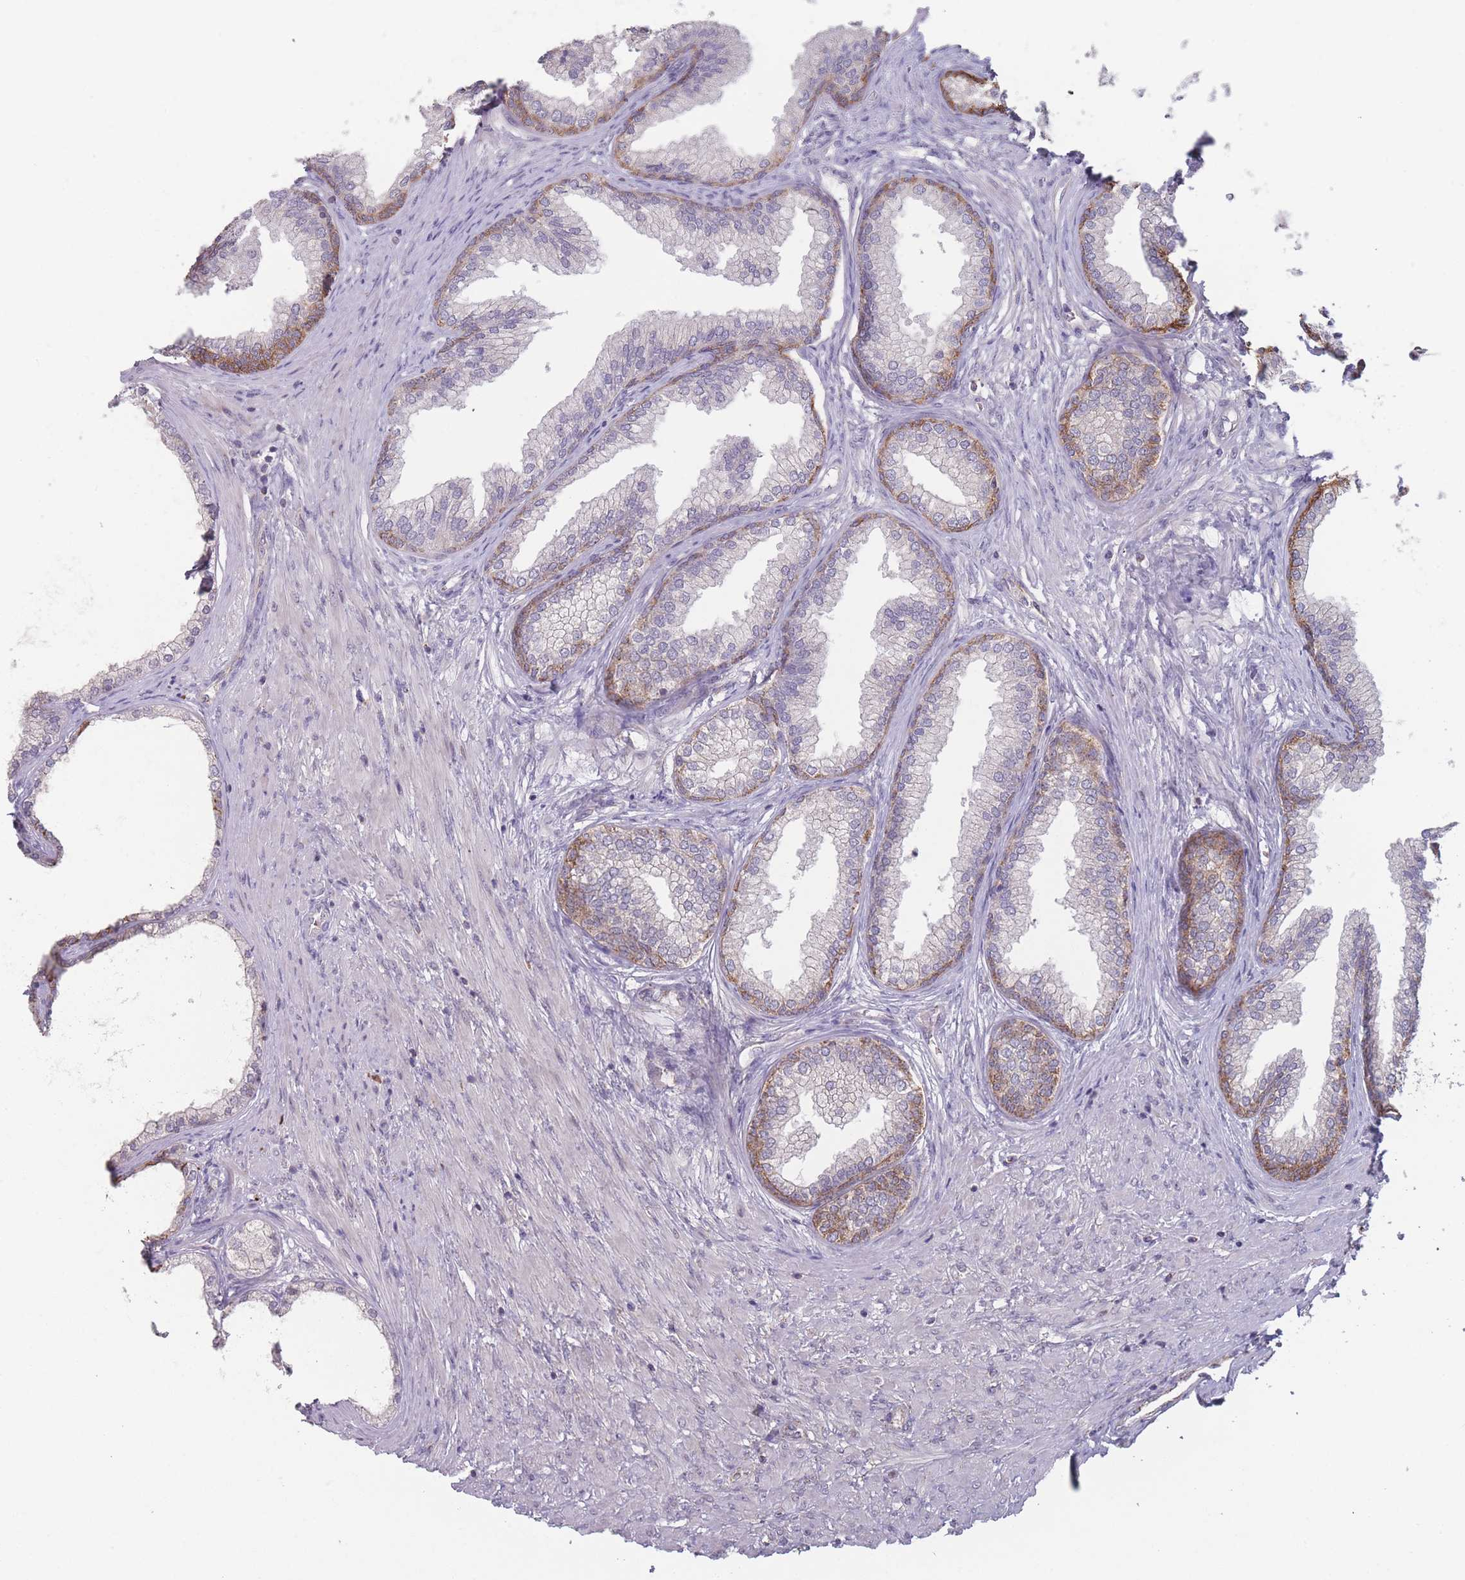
{"staining": {"intensity": "moderate", "quantity": "<25%", "location": "cytoplasmic/membranous"}, "tissue": "prostate", "cell_type": "Glandular cells", "image_type": "normal", "snomed": [{"axis": "morphology", "description": "Normal tissue, NOS"}, {"axis": "topography", "description": "Prostate"}], "caption": "Glandular cells demonstrate low levels of moderate cytoplasmic/membranous expression in approximately <25% of cells in normal prostate.", "gene": "TMEM232", "patient": {"sex": "male", "age": 76}}